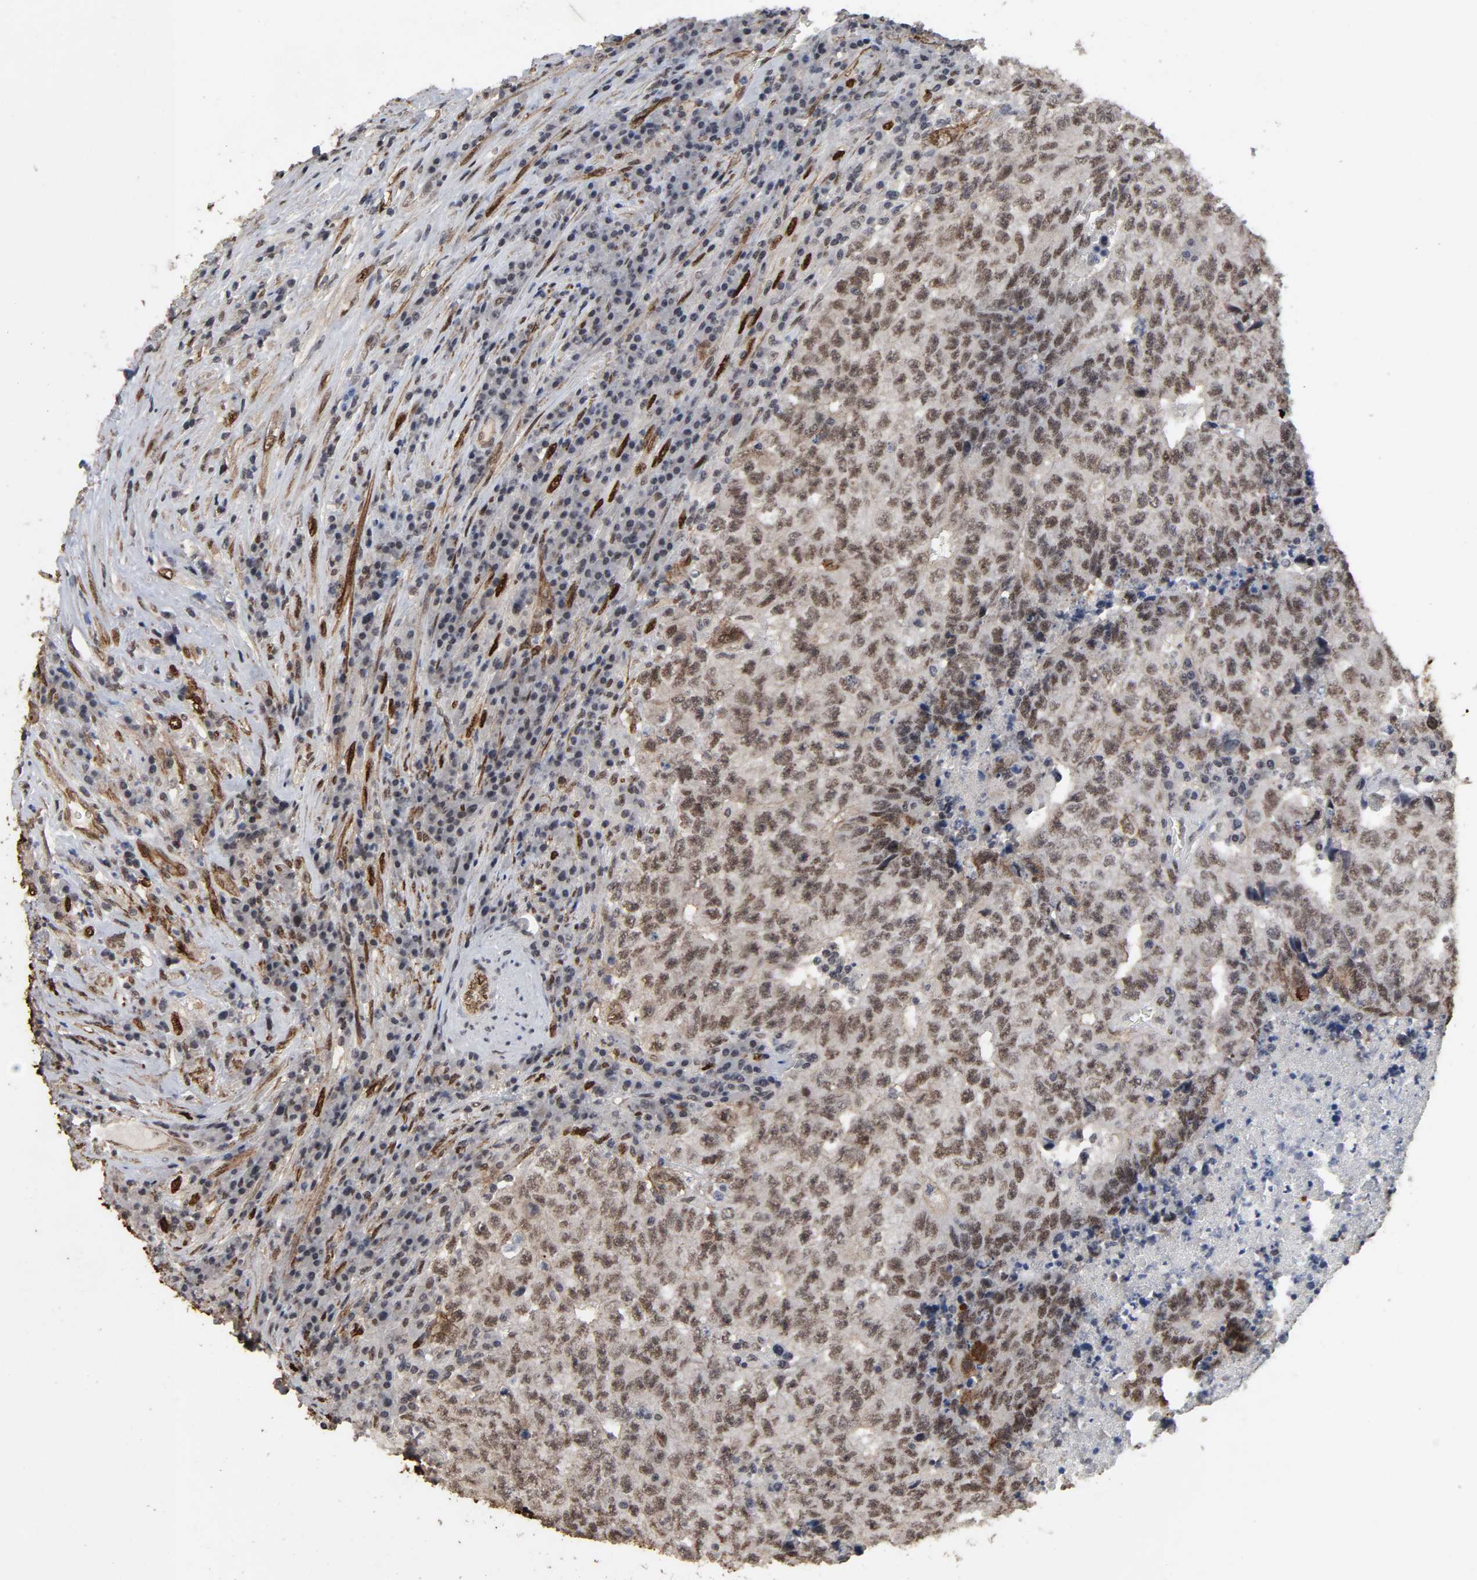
{"staining": {"intensity": "moderate", "quantity": ">75%", "location": "cytoplasmic/membranous,nuclear"}, "tissue": "testis cancer", "cell_type": "Tumor cells", "image_type": "cancer", "snomed": [{"axis": "morphology", "description": "Necrosis, NOS"}, {"axis": "morphology", "description": "Carcinoma, Embryonal, NOS"}, {"axis": "topography", "description": "Testis"}], "caption": "Embryonal carcinoma (testis) stained with a protein marker demonstrates moderate staining in tumor cells.", "gene": "AHNAK2", "patient": {"sex": "male", "age": 19}}